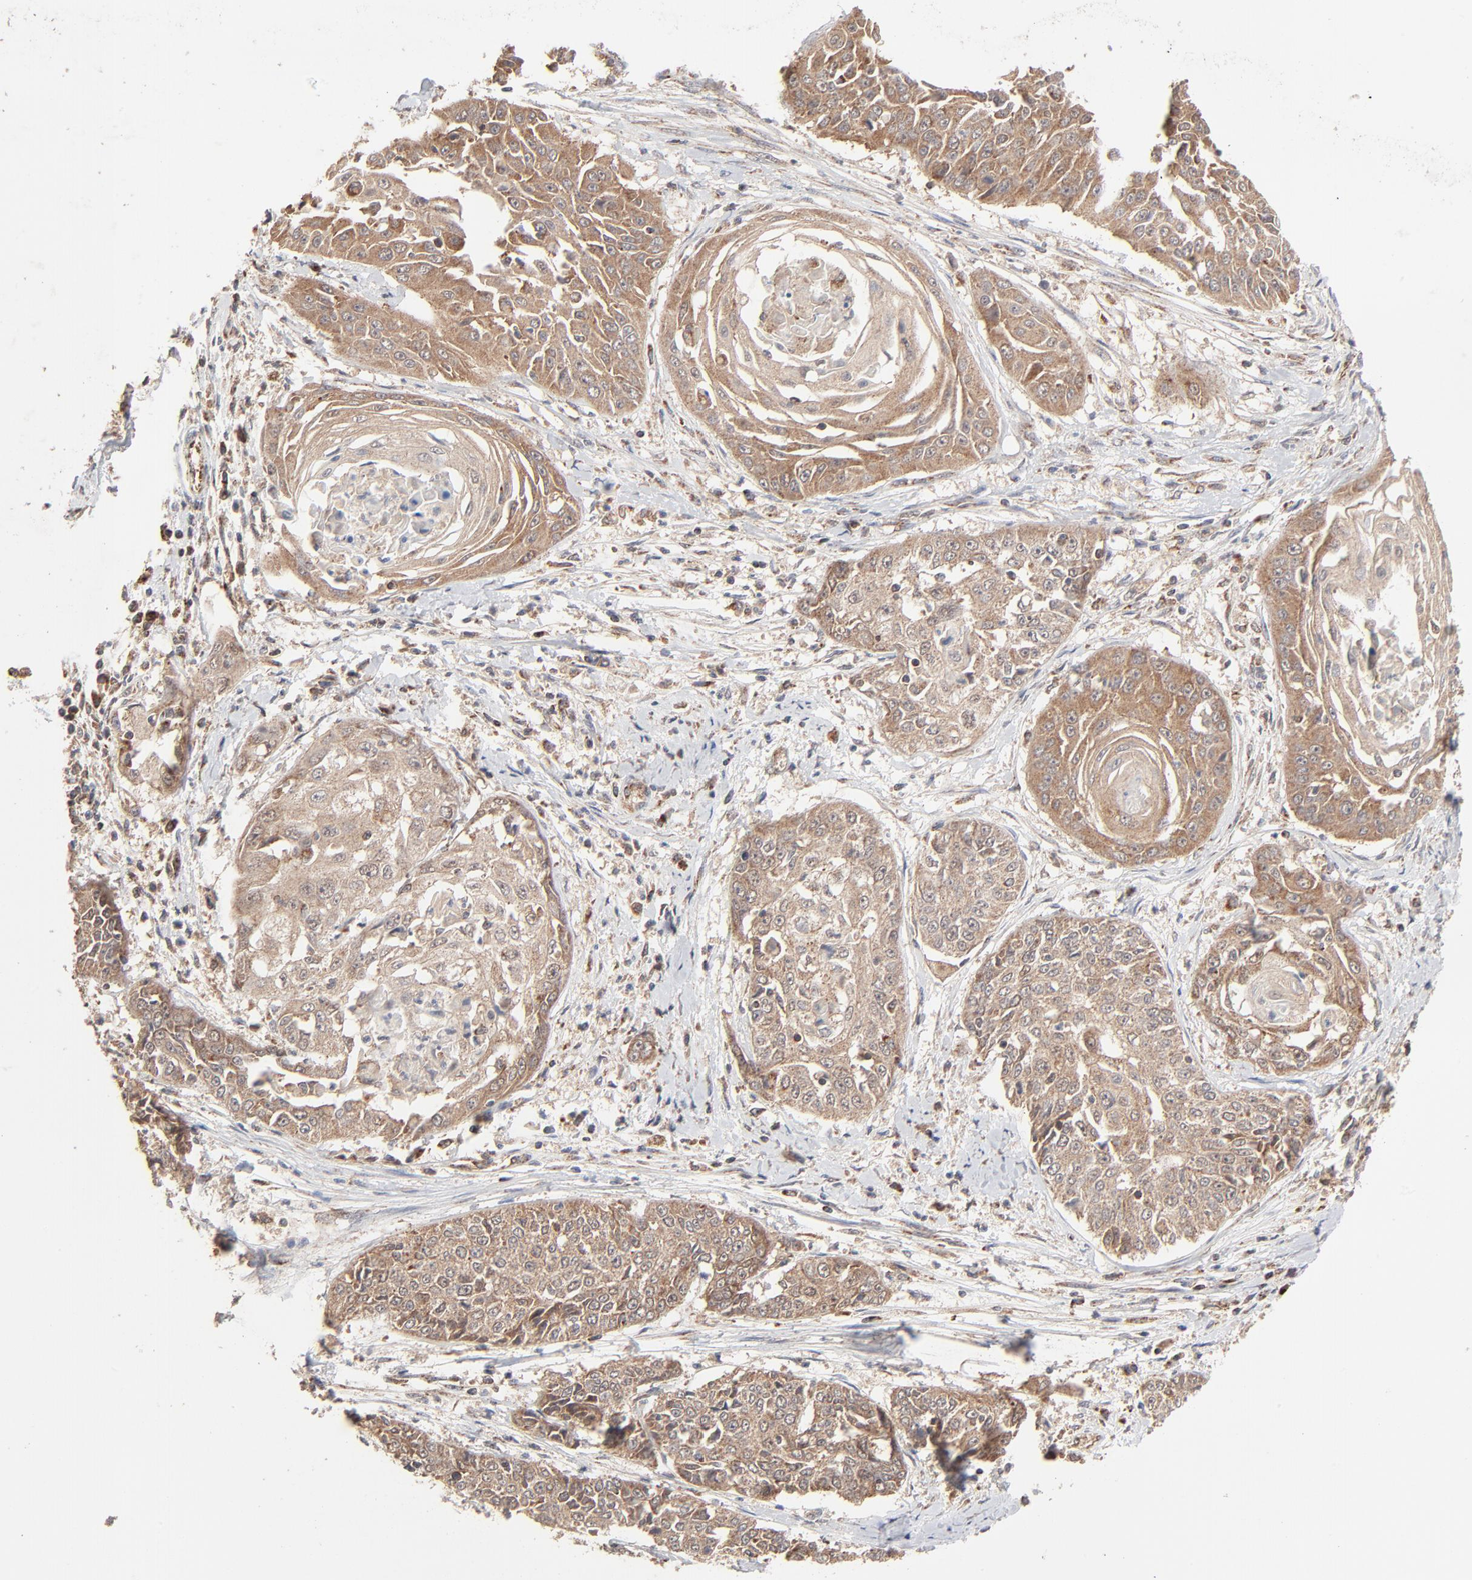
{"staining": {"intensity": "moderate", "quantity": ">75%", "location": "cytoplasmic/membranous"}, "tissue": "cervical cancer", "cell_type": "Tumor cells", "image_type": "cancer", "snomed": [{"axis": "morphology", "description": "Squamous cell carcinoma, NOS"}, {"axis": "topography", "description": "Cervix"}], "caption": "A brown stain labels moderate cytoplasmic/membranous positivity of a protein in human cervical cancer (squamous cell carcinoma) tumor cells.", "gene": "ABLIM3", "patient": {"sex": "female", "age": 64}}